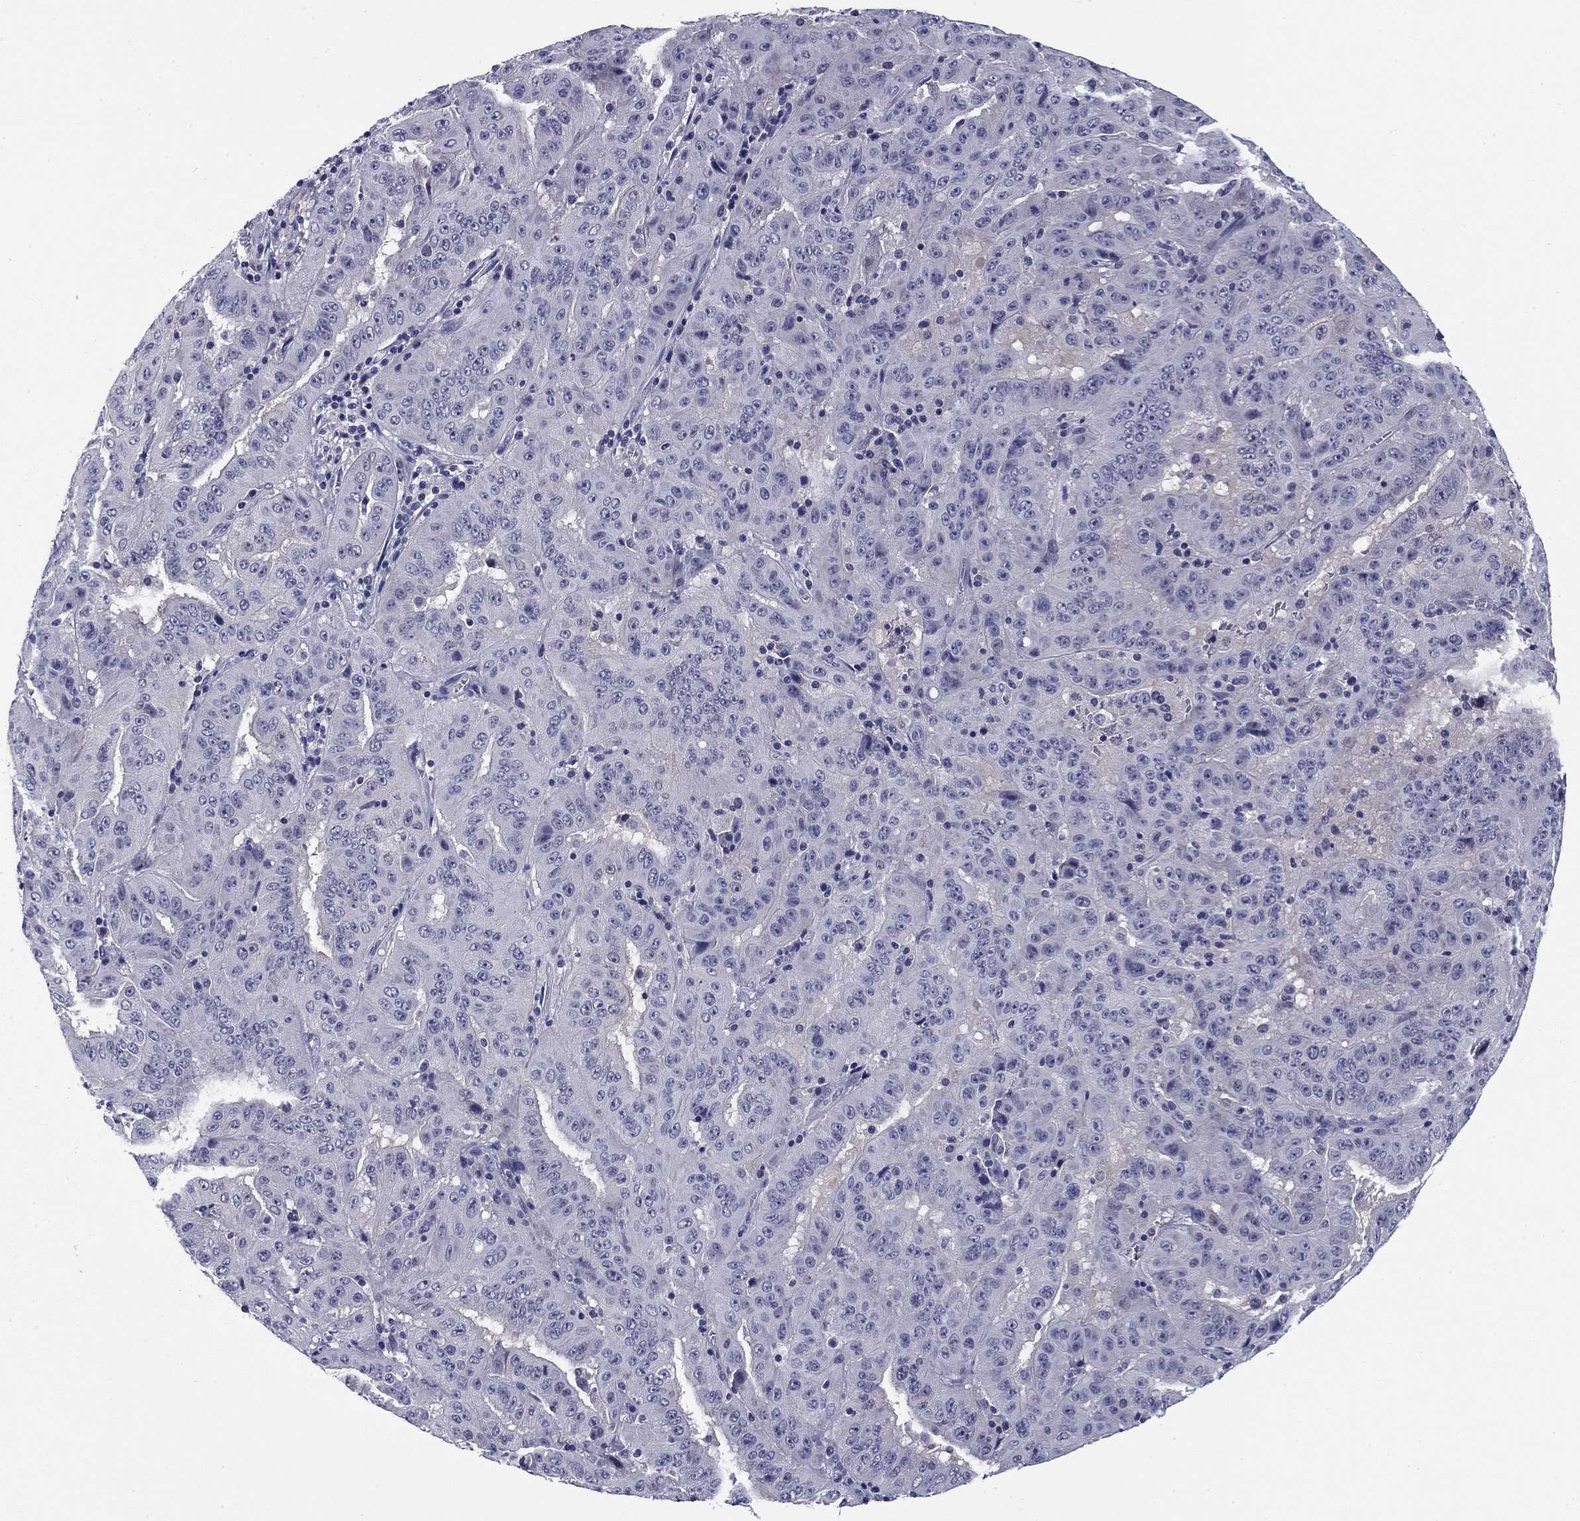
{"staining": {"intensity": "negative", "quantity": "none", "location": "none"}, "tissue": "pancreatic cancer", "cell_type": "Tumor cells", "image_type": "cancer", "snomed": [{"axis": "morphology", "description": "Adenocarcinoma, NOS"}, {"axis": "topography", "description": "Pancreas"}], "caption": "Immunohistochemical staining of human pancreatic adenocarcinoma exhibits no significant positivity in tumor cells. (IHC, brightfield microscopy, high magnification).", "gene": "REXO5", "patient": {"sex": "male", "age": 63}}